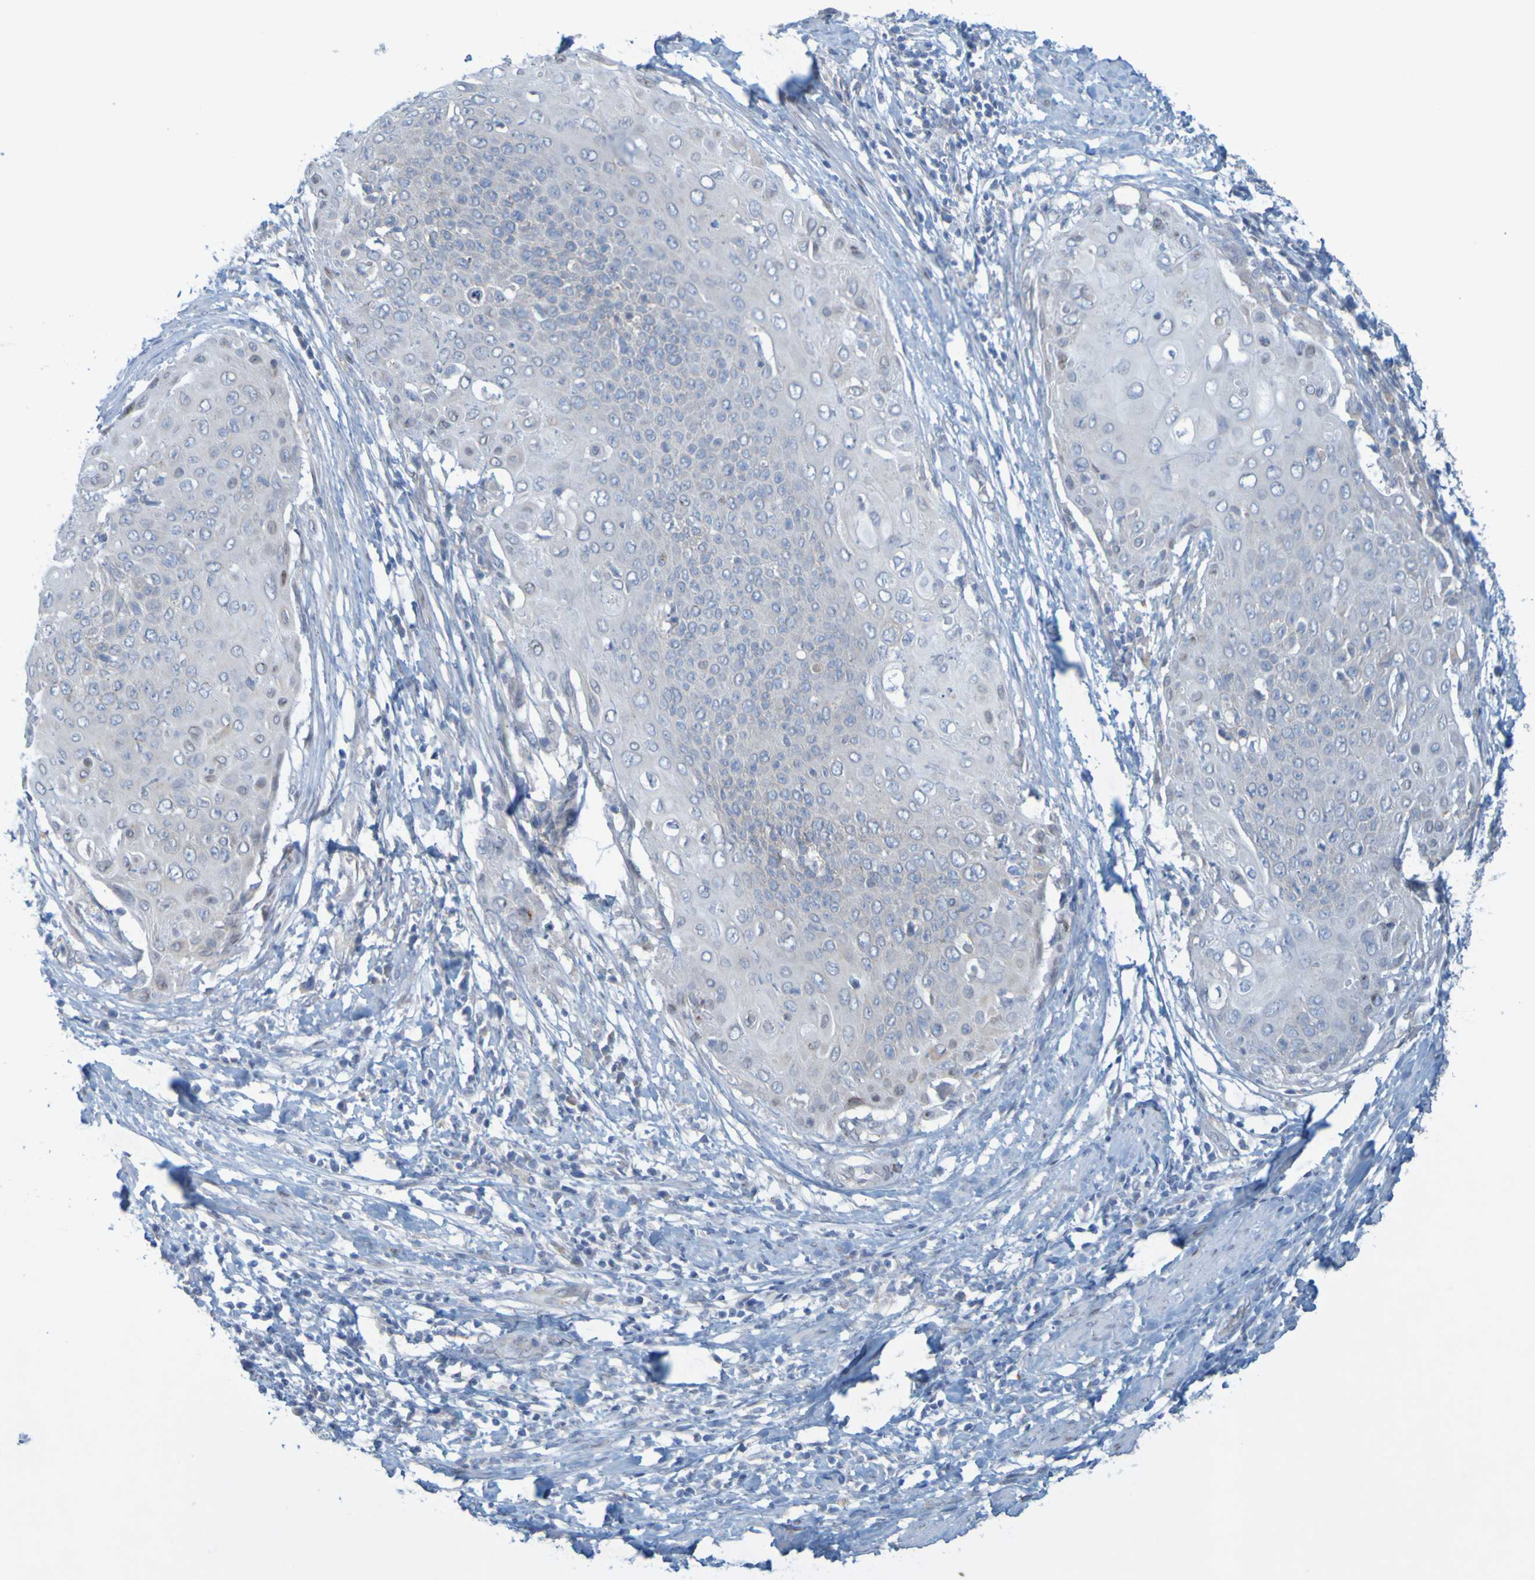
{"staining": {"intensity": "negative", "quantity": "none", "location": "none"}, "tissue": "cervical cancer", "cell_type": "Tumor cells", "image_type": "cancer", "snomed": [{"axis": "morphology", "description": "Squamous cell carcinoma, NOS"}, {"axis": "topography", "description": "Cervix"}], "caption": "Protein analysis of cervical squamous cell carcinoma demonstrates no significant staining in tumor cells.", "gene": "MAG", "patient": {"sex": "female", "age": 39}}